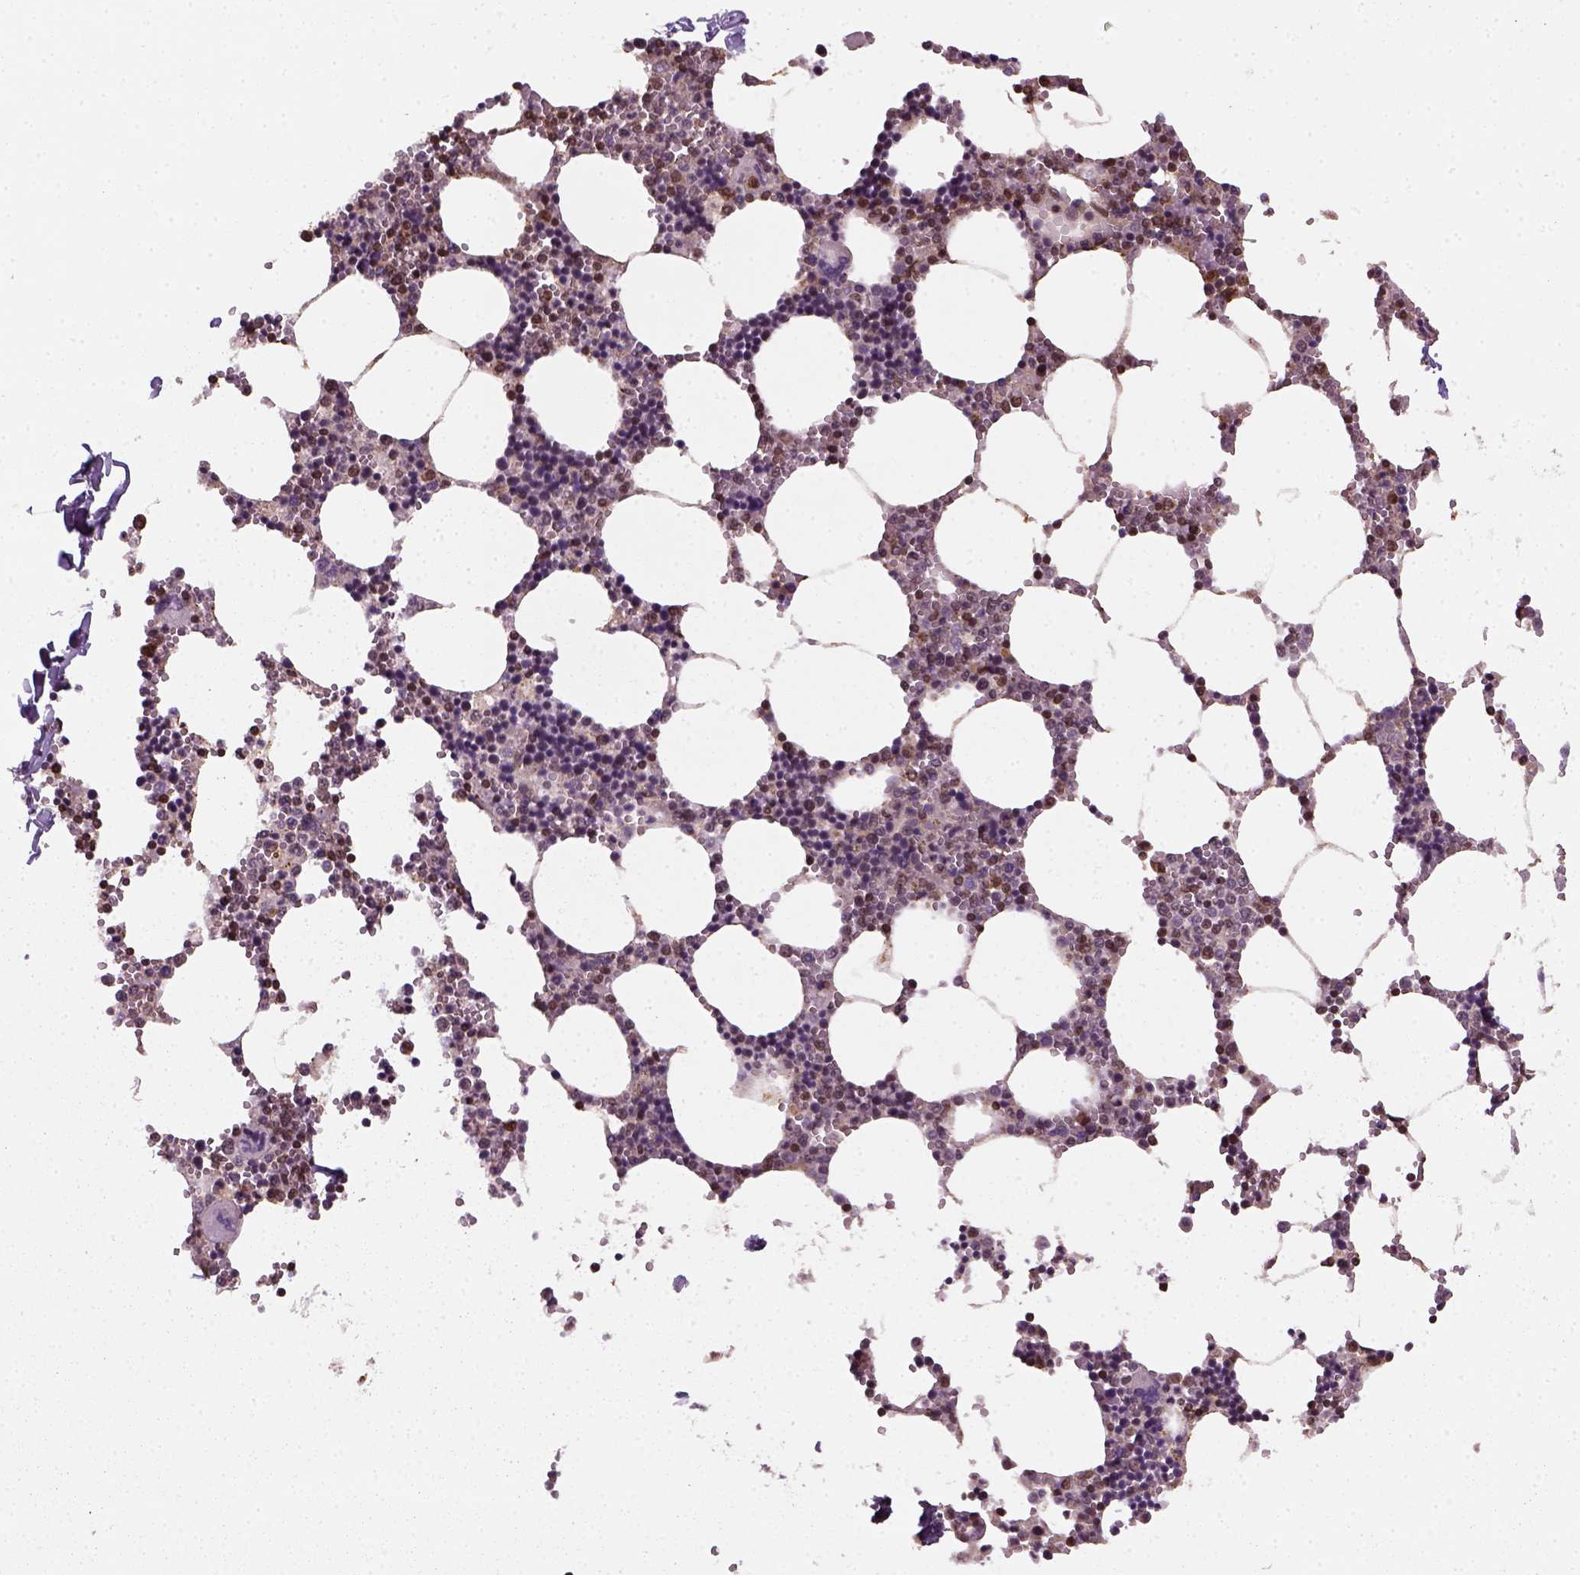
{"staining": {"intensity": "strong", "quantity": "<25%", "location": "cytoplasmic/membranous,nuclear"}, "tissue": "bone marrow", "cell_type": "Hematopoietic cells", "image_type": "normal", "snomed": [{"axis": "morphology", "description": "Normal tissue, NOS"}, {"axis": "topography", "description": "Bone marrow"}], "caption": "An image of bone marrow stained for a protein demonstrates strong cytoplasmic/membranous,nuclear brown staining in hematopoietic cells. (DAB = brown stain, brightfield microscopy at high magnification).", "gene": "NUDT9", "patient": {"sex": "male", "age": 54}}